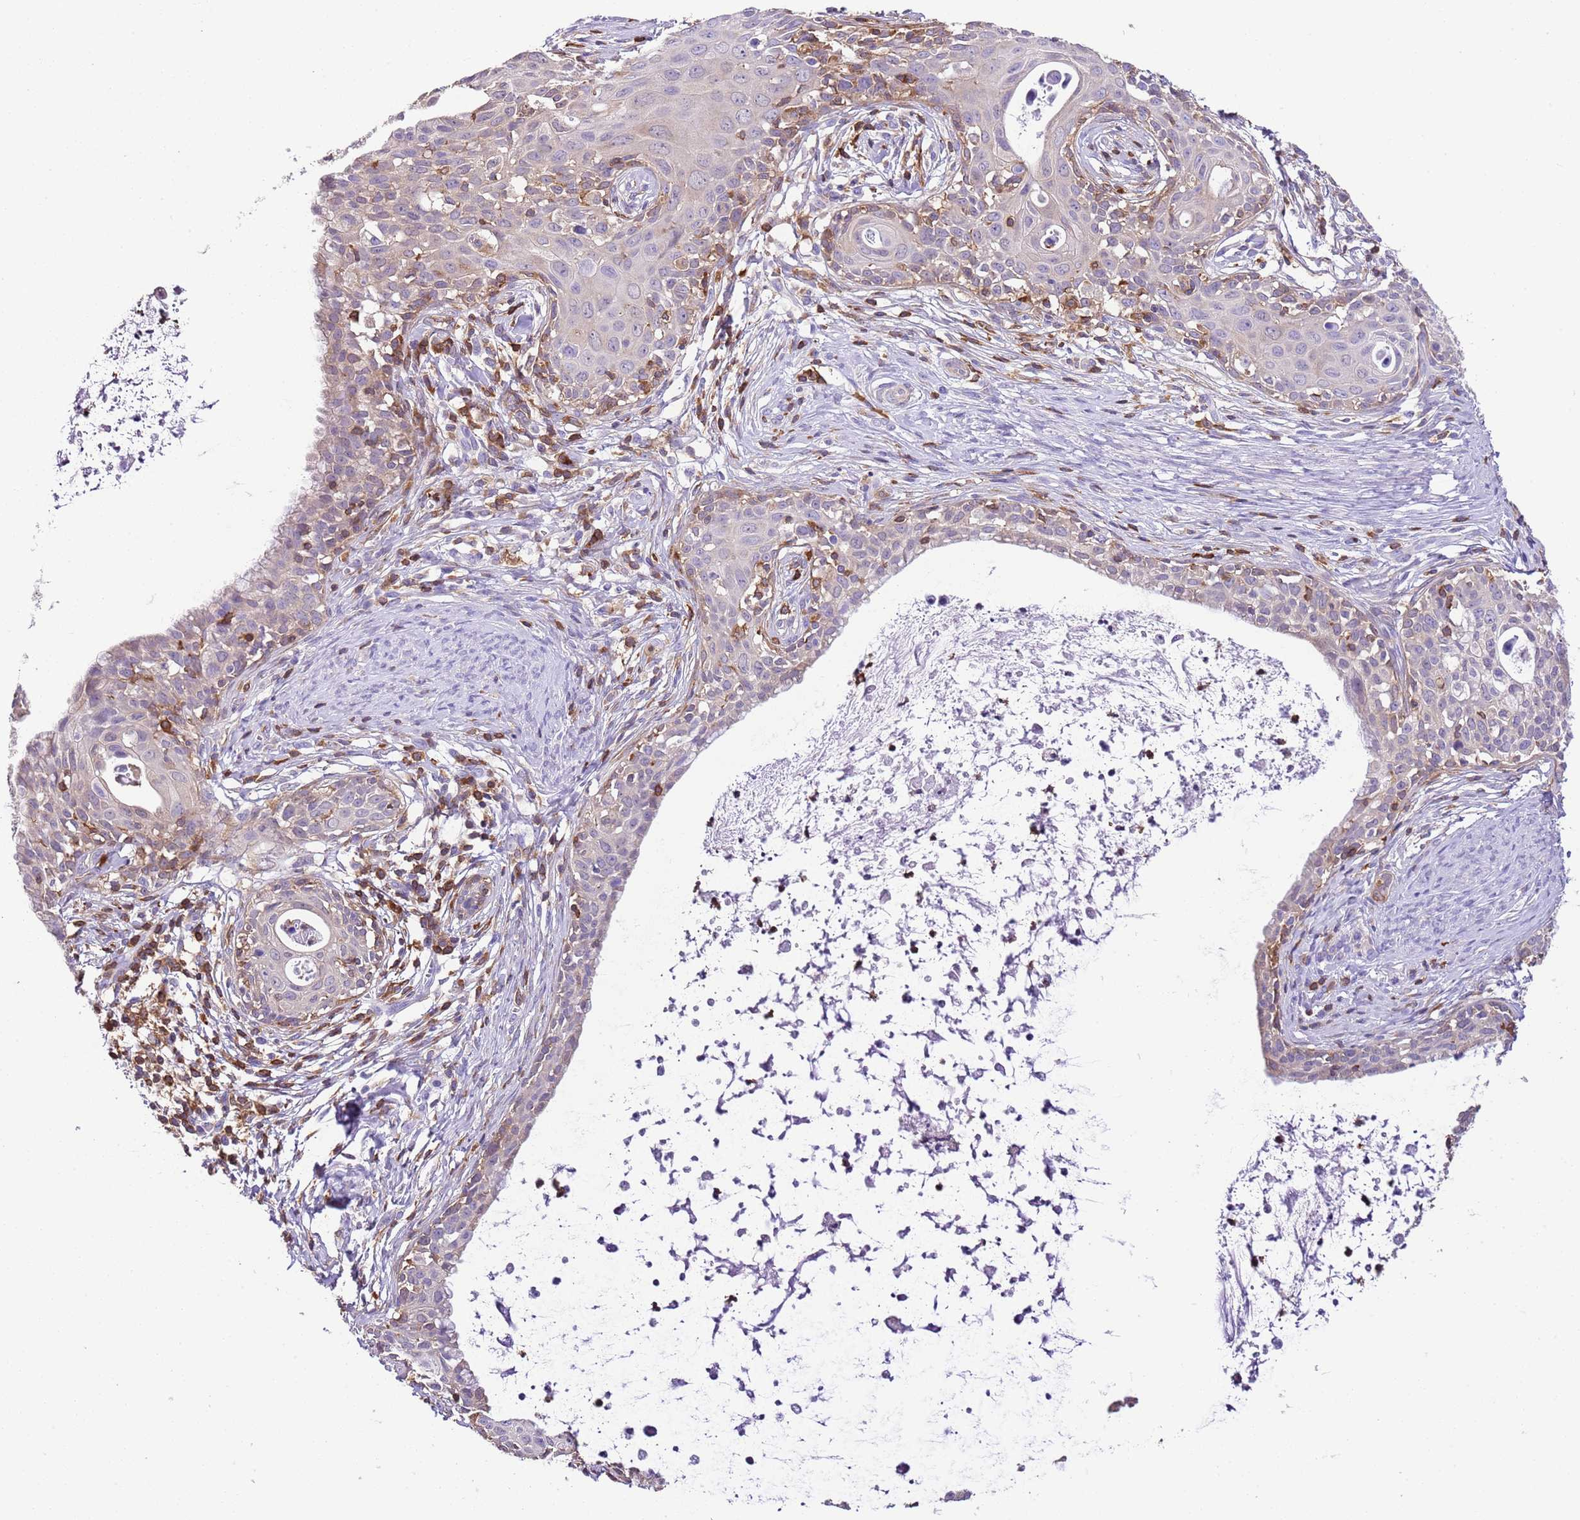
{"staining": {"intensity": "moderate", "quantity": "<25%", "location": "cytoplasmic/membranous"}, "tissue": "cervical cancer", "cell_type": "Tumor cells", "image_type": "cancer", "snomed": [{"axis": "morphology", "description": "Squamous cell carcinoma, NOS"}, {"axis": "topography", "description": "Cervix"}], "caption": "Cervical cancer stained for a protein (brown) demonstrates moderate cytoplasmic/membranous positive staining in about <25% of tumor cells.", "gene": "CNN2", "patient": {"sex": "female", "age": 52}}